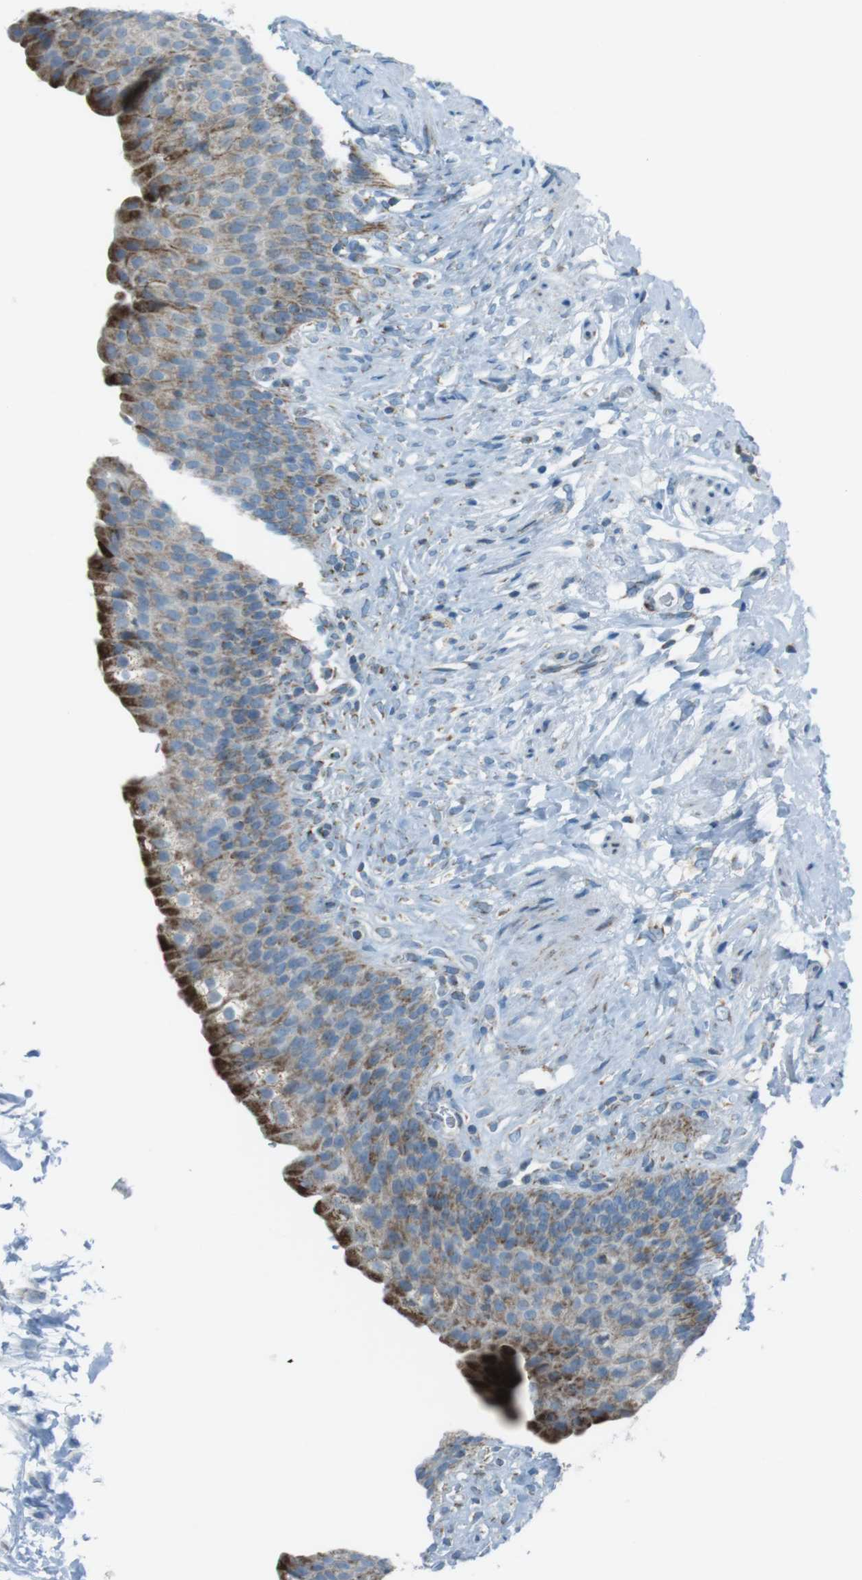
{"staining": {"intensity": "strong", "quantity": "<25%", "location": "cytoplasmic/membranous"}, "tissue": "urinary bladder", "cell_type": "Urothelial cells", "image_type": "normal", "snomed": [{"axis": "morphology", "description": "Normal tissue, NOS"}, {"axis": "topography", "description": "Urinary bladder"}], "caption": "Urinary bladder stained with immunohistochemistry (IHC) exhibits strong cytoplasmic/membranous staining in about <25% of urothelial cells.", "gene": "DNAJA3", "patient": {"sex": "female", "age": 79}}